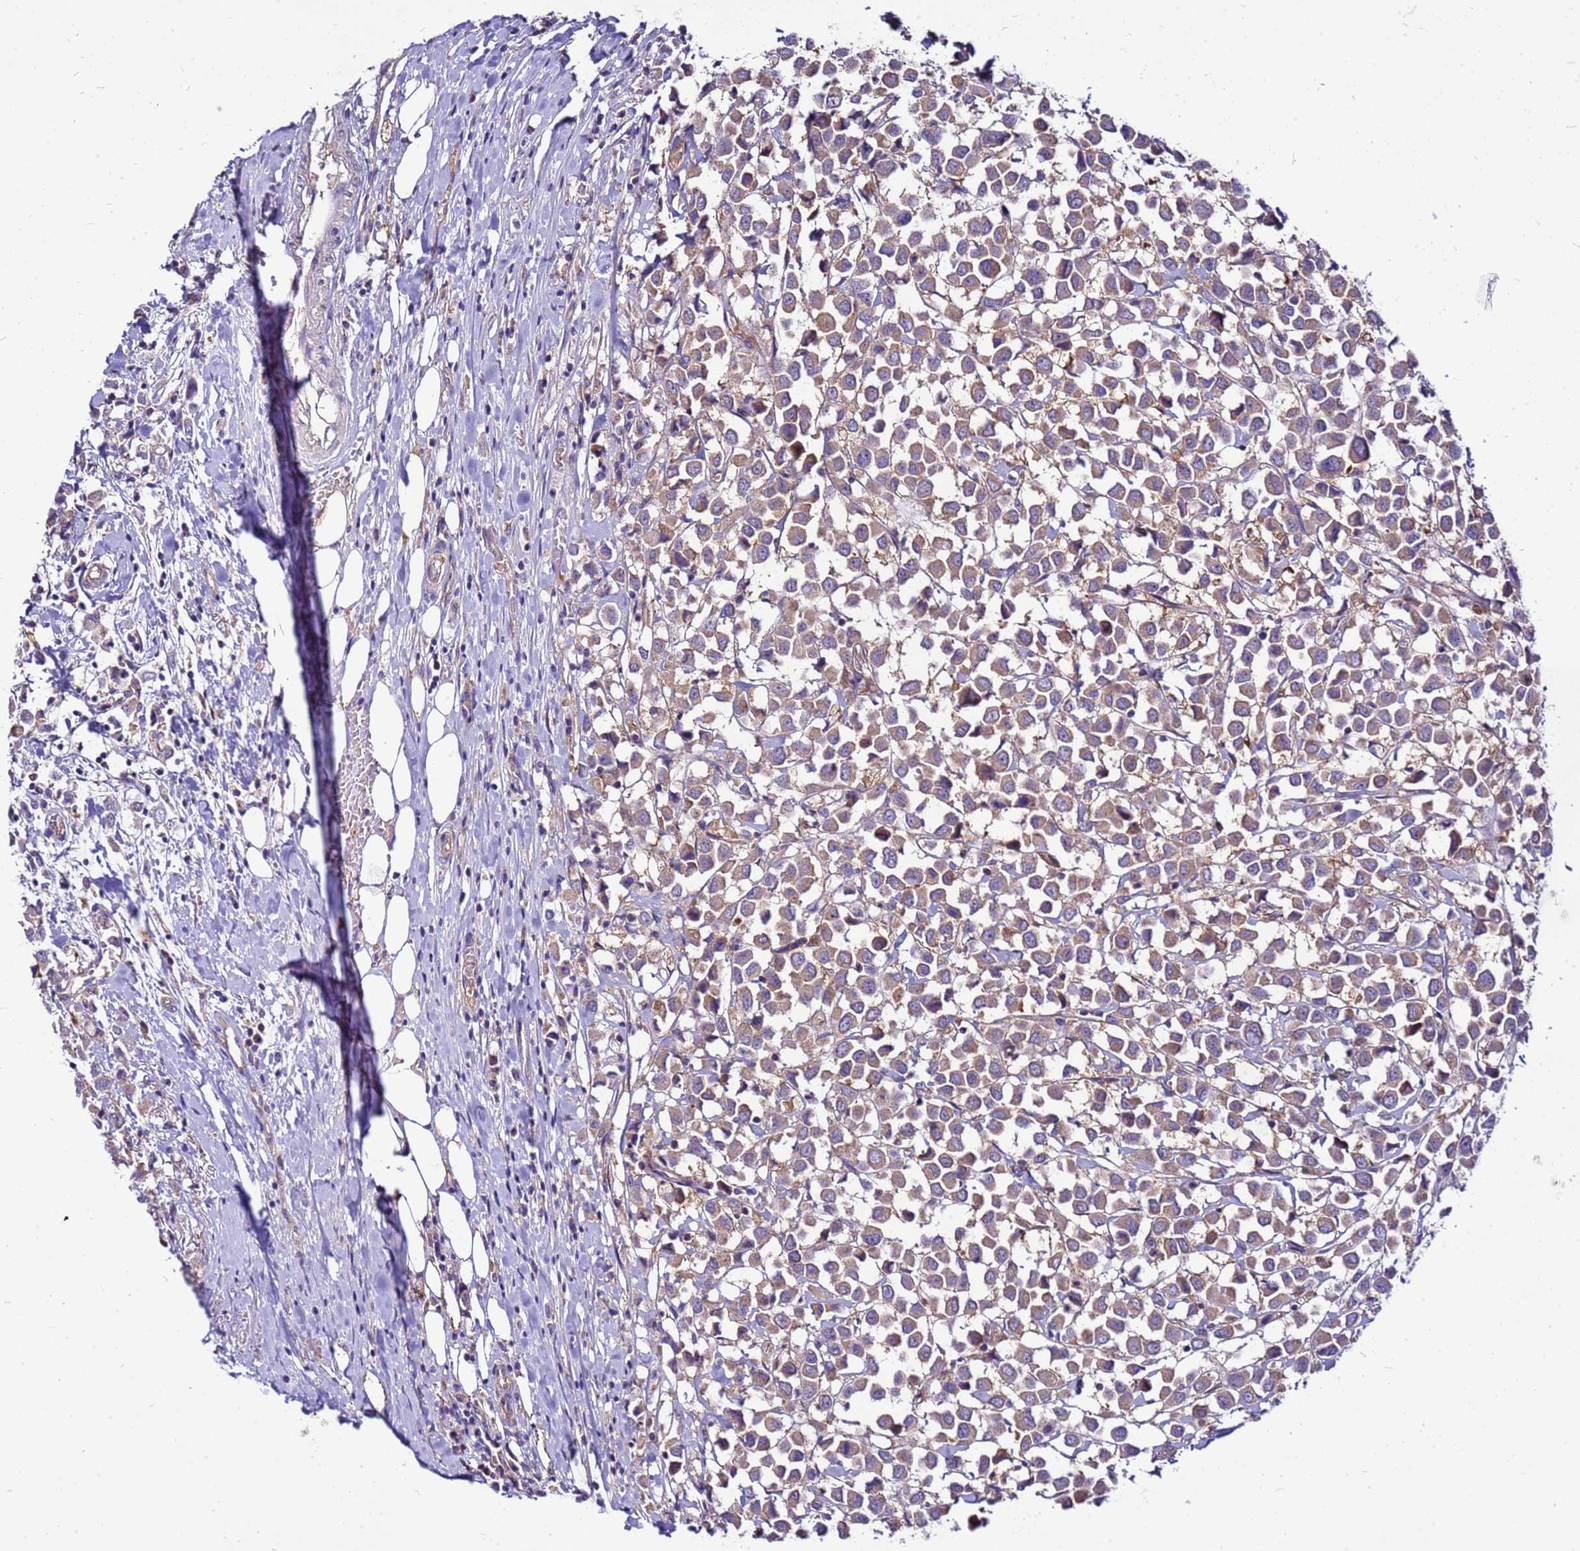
{"staining": {"intensity": "moderate", "quantity": ">75%", "location": "cytoplasmic/membranous"}, "tissue": "breast cancer", "cell_type": "Tumor cells", "image_type": "cancer", "snomed": [{"axis": "morphology", "description": "Duct carcinoma"}, {"axis": "topography", "description": "Breast"}], "caption": "This photomicrograph shows immunohistochemistry (IHC) staining of human breast cancer, with medium moderate cytoplasmic/membranous expression in approximately >75% of tumor cells.", "gene": "PKD1", "patient": {"sex": "female", "age": 61}}